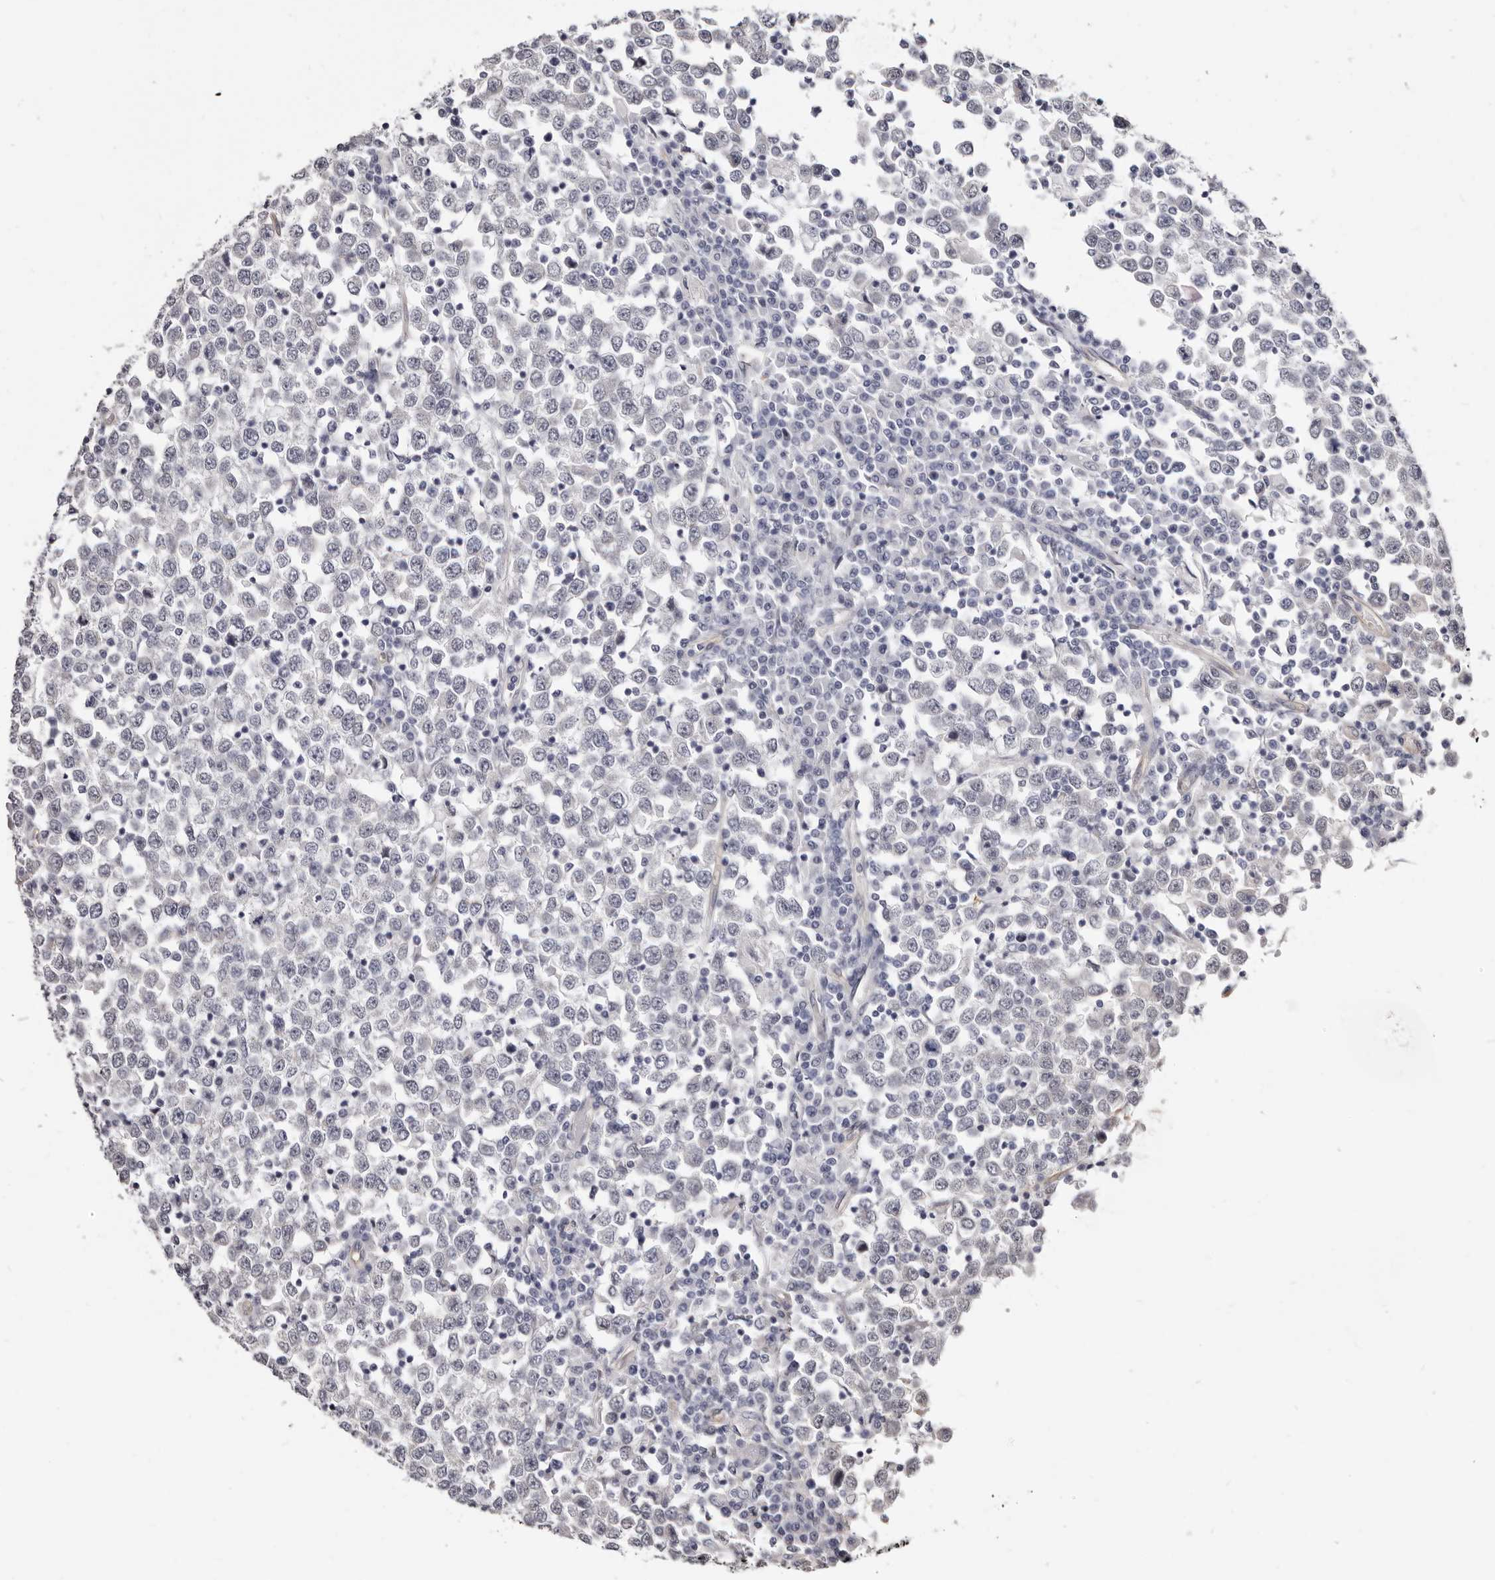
{"staining": {"intensity": "negative", "quantity": "none", "location": "none"}, "tissue": "testis cancer", "cell_type": "Tumor cells", "image_type": "cancer", "snomed": [{"axis": "morphology", "description": "Seminoma, NOS"}, {"axis": "topography", "description": "Testis"}], "caption": "An image of testis cancer (seminoma) stained for a protein demonstrates no brown staining in tumor cells. (DAB (3,3'-diaminobenzidine) immunohistochemistry with hematoxylin counter stain).", "gene": "KHDRBS2", "patient": {"sex": "male", "age": 65}}